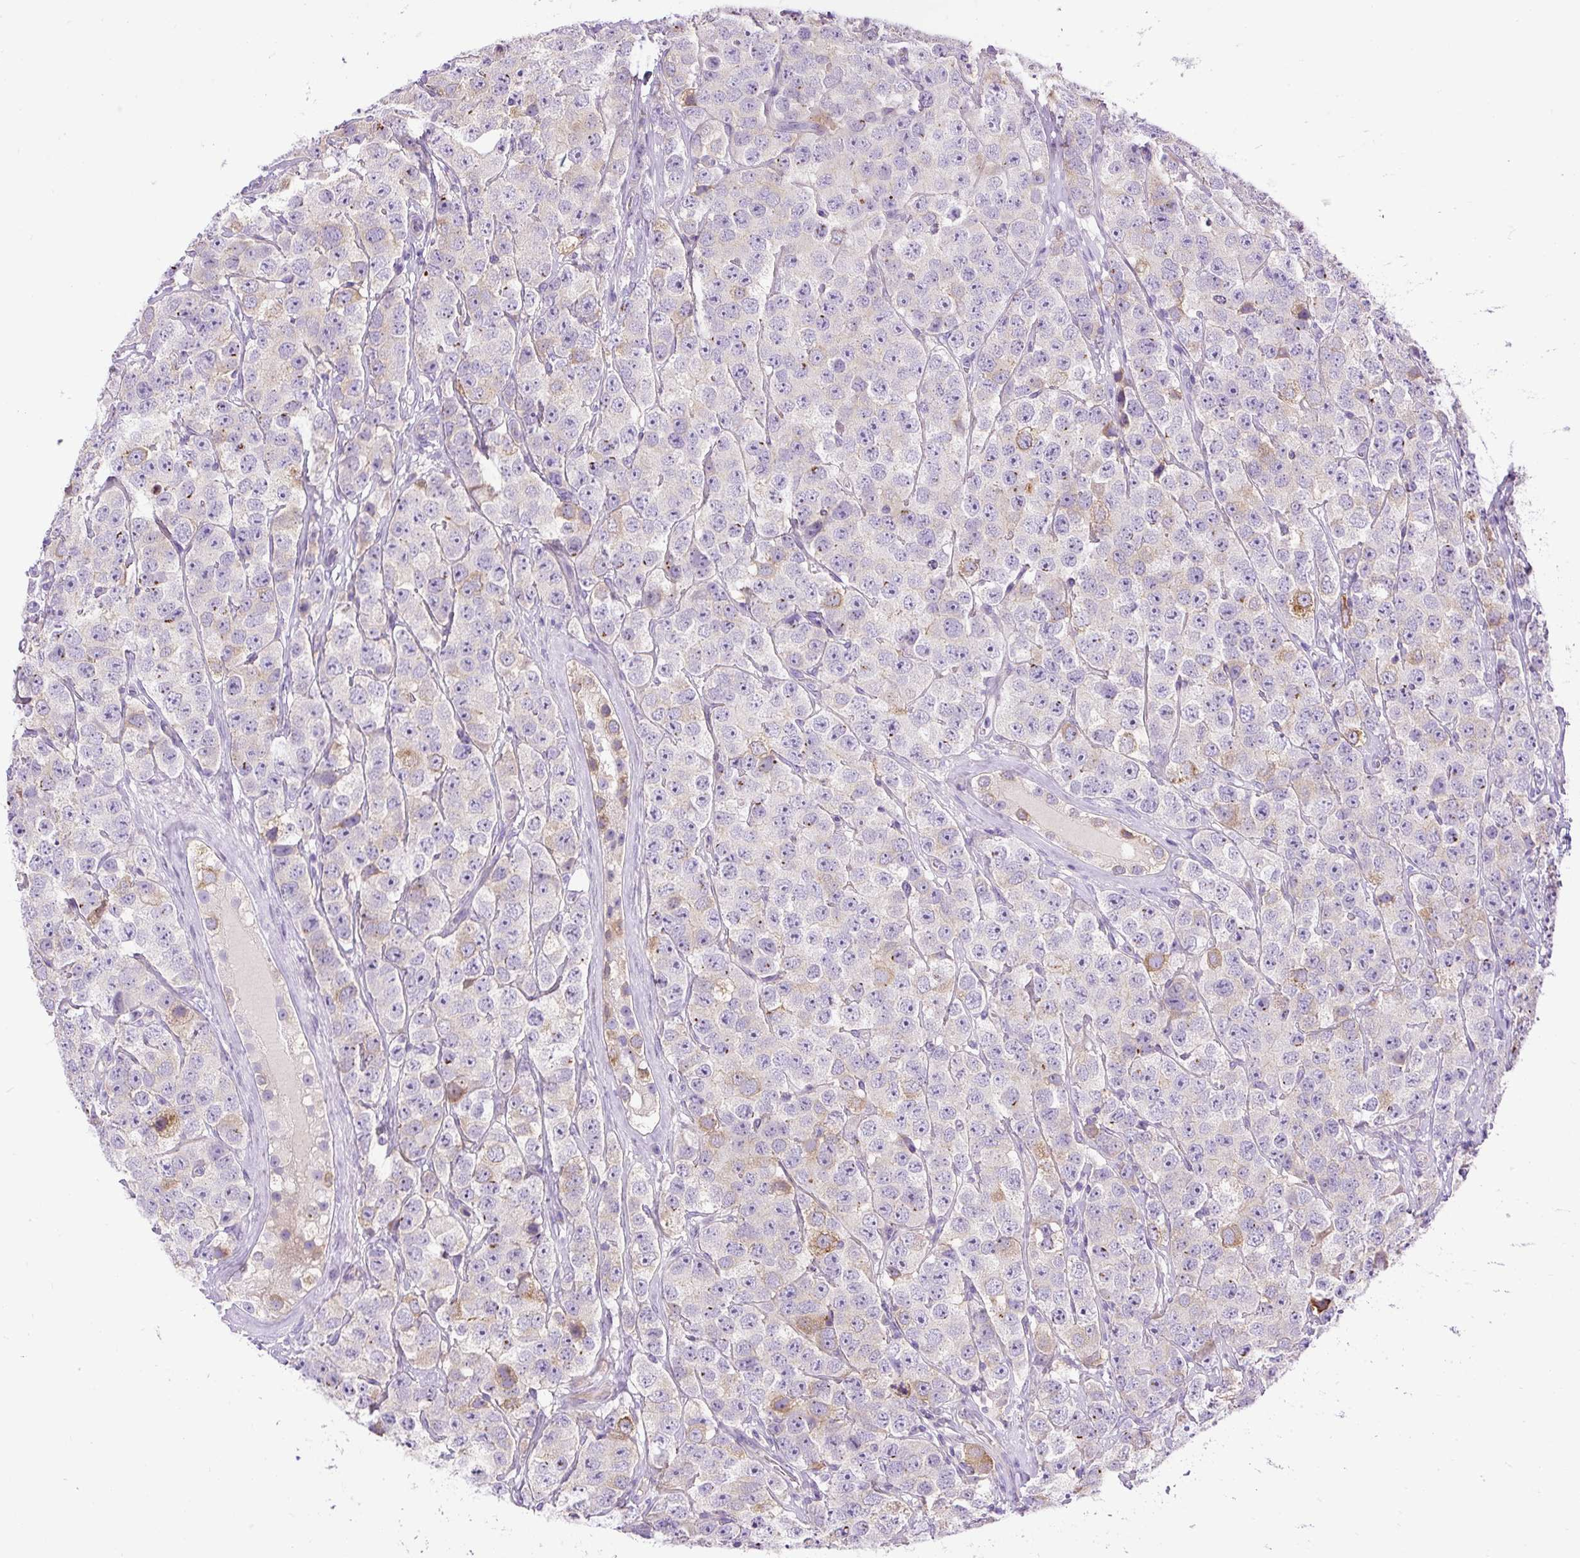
{"staining": {"intensity": "negative", "quantity": "none", "location": "none"}, "tissue": "testis cancer", "cell_type": "Tumor cells", "image_type": "cancer", "snomed": [{"axis": "morphology", "description": "Seminoma, NOS"}, {"axis": "topography", "description": "Testis"}], "caption": "Tumor cells show no significant protein expression in testis cancer.", "gene": "CFAP47", "patient": {"sex": "male", "age": 28}}